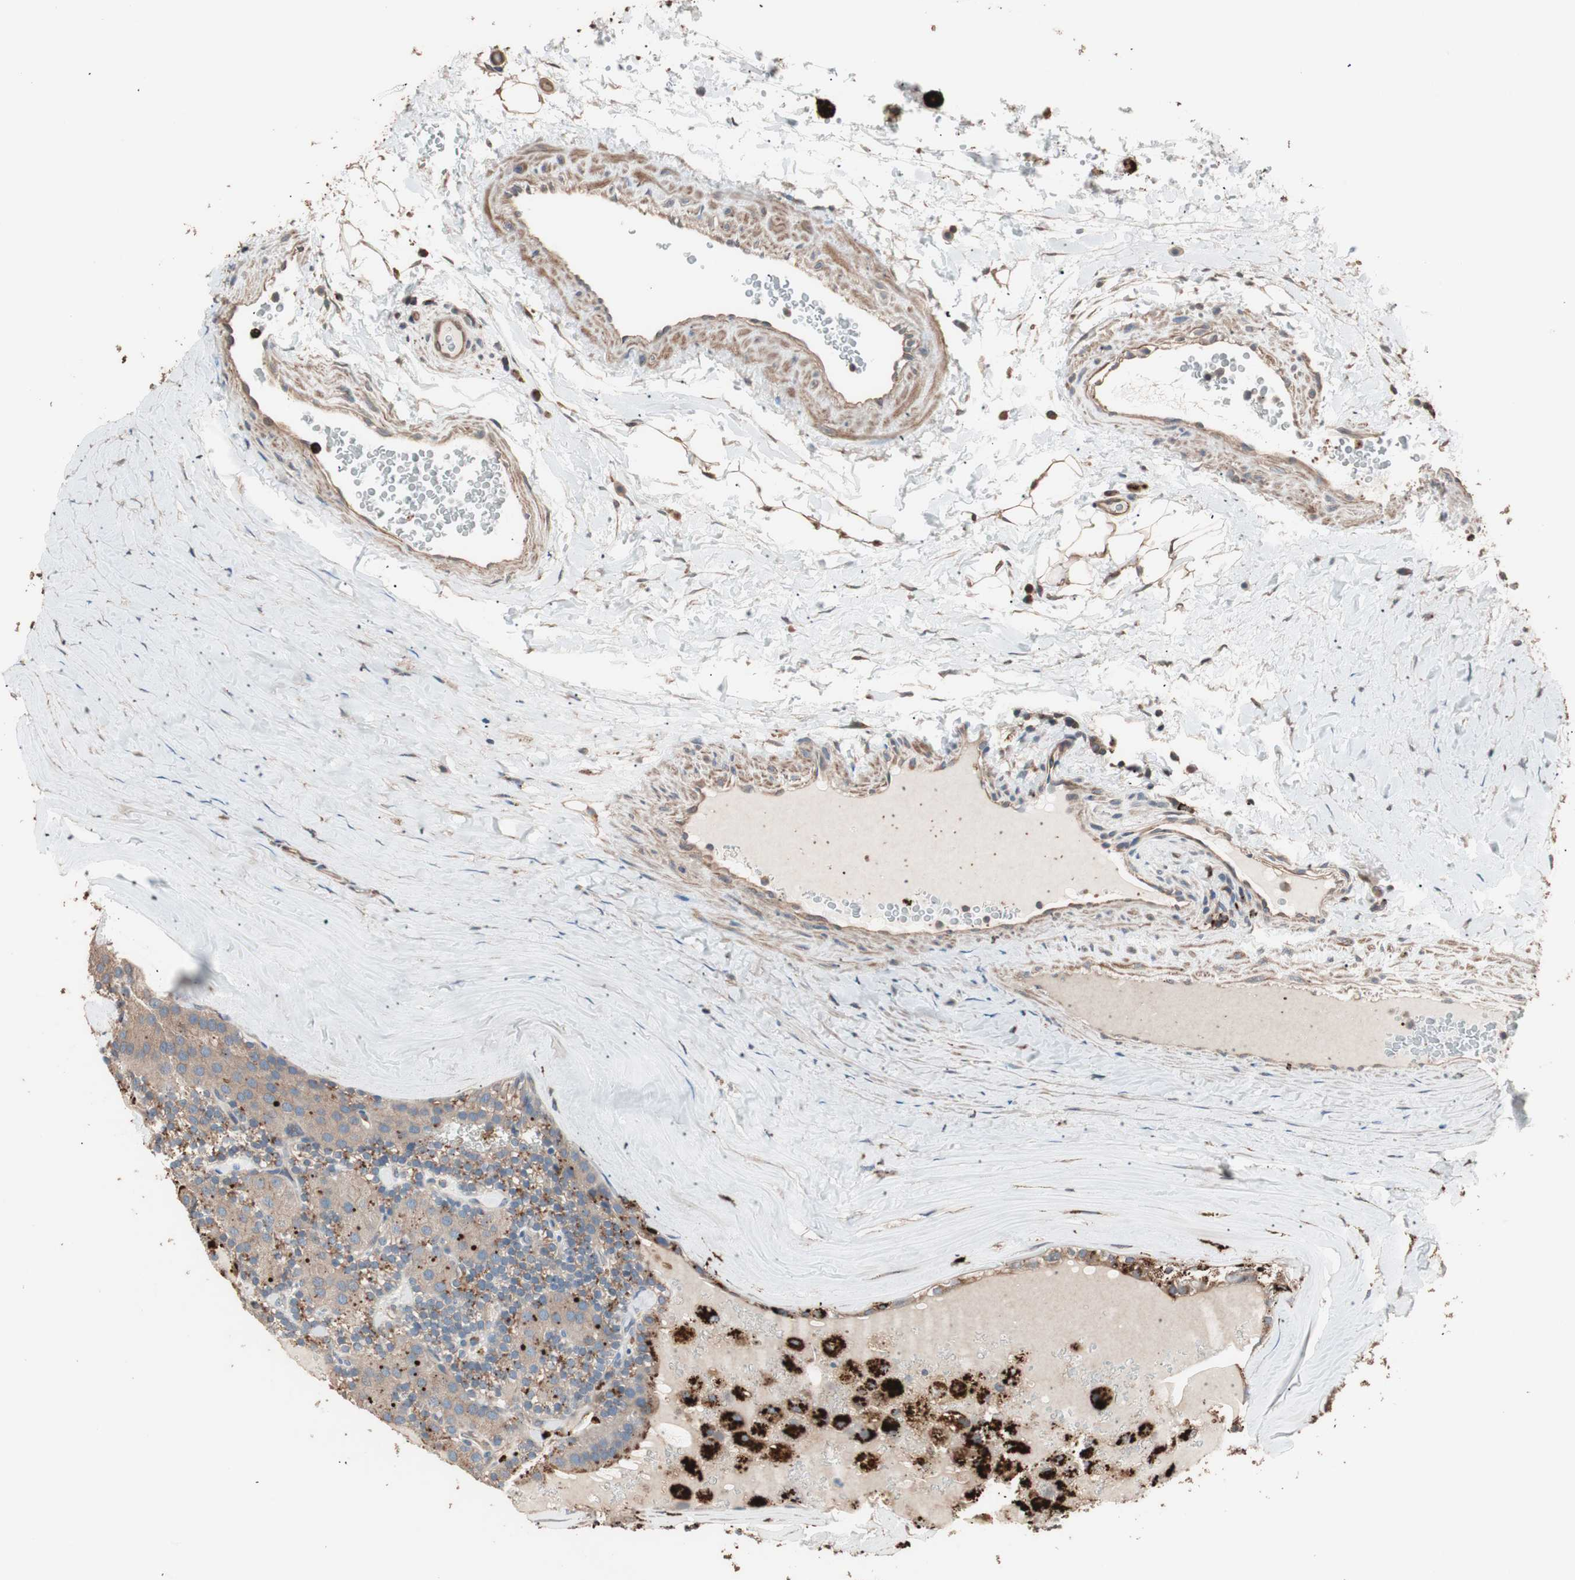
{"staining": {"intensity": "moderate", "quantity": ">75%", "location": "cytoplasmic/membranous"}, "tissue": "parathyroid gland", "cell_type": "Glandular cells", "image_type": "normal", "snomed": [{"axis": "morphology", "description": "Normal tissue, NOS"}, {"axis": "morphology", "description": "Adenoma, NOS"}, {"axis": "topography", "description": "Parathyroid gland"}], "caption": "A brown stain labels moderate cytoplasmic/membranous staining of a protein in glandular cells of normal parathyroid gland. (Stains: DAB in brown, nuclei in blue, Microscopy: brightfield microscopy at high magnification).", "gene": "CCT3", "patient": {"sex": "female", "age": 86}}